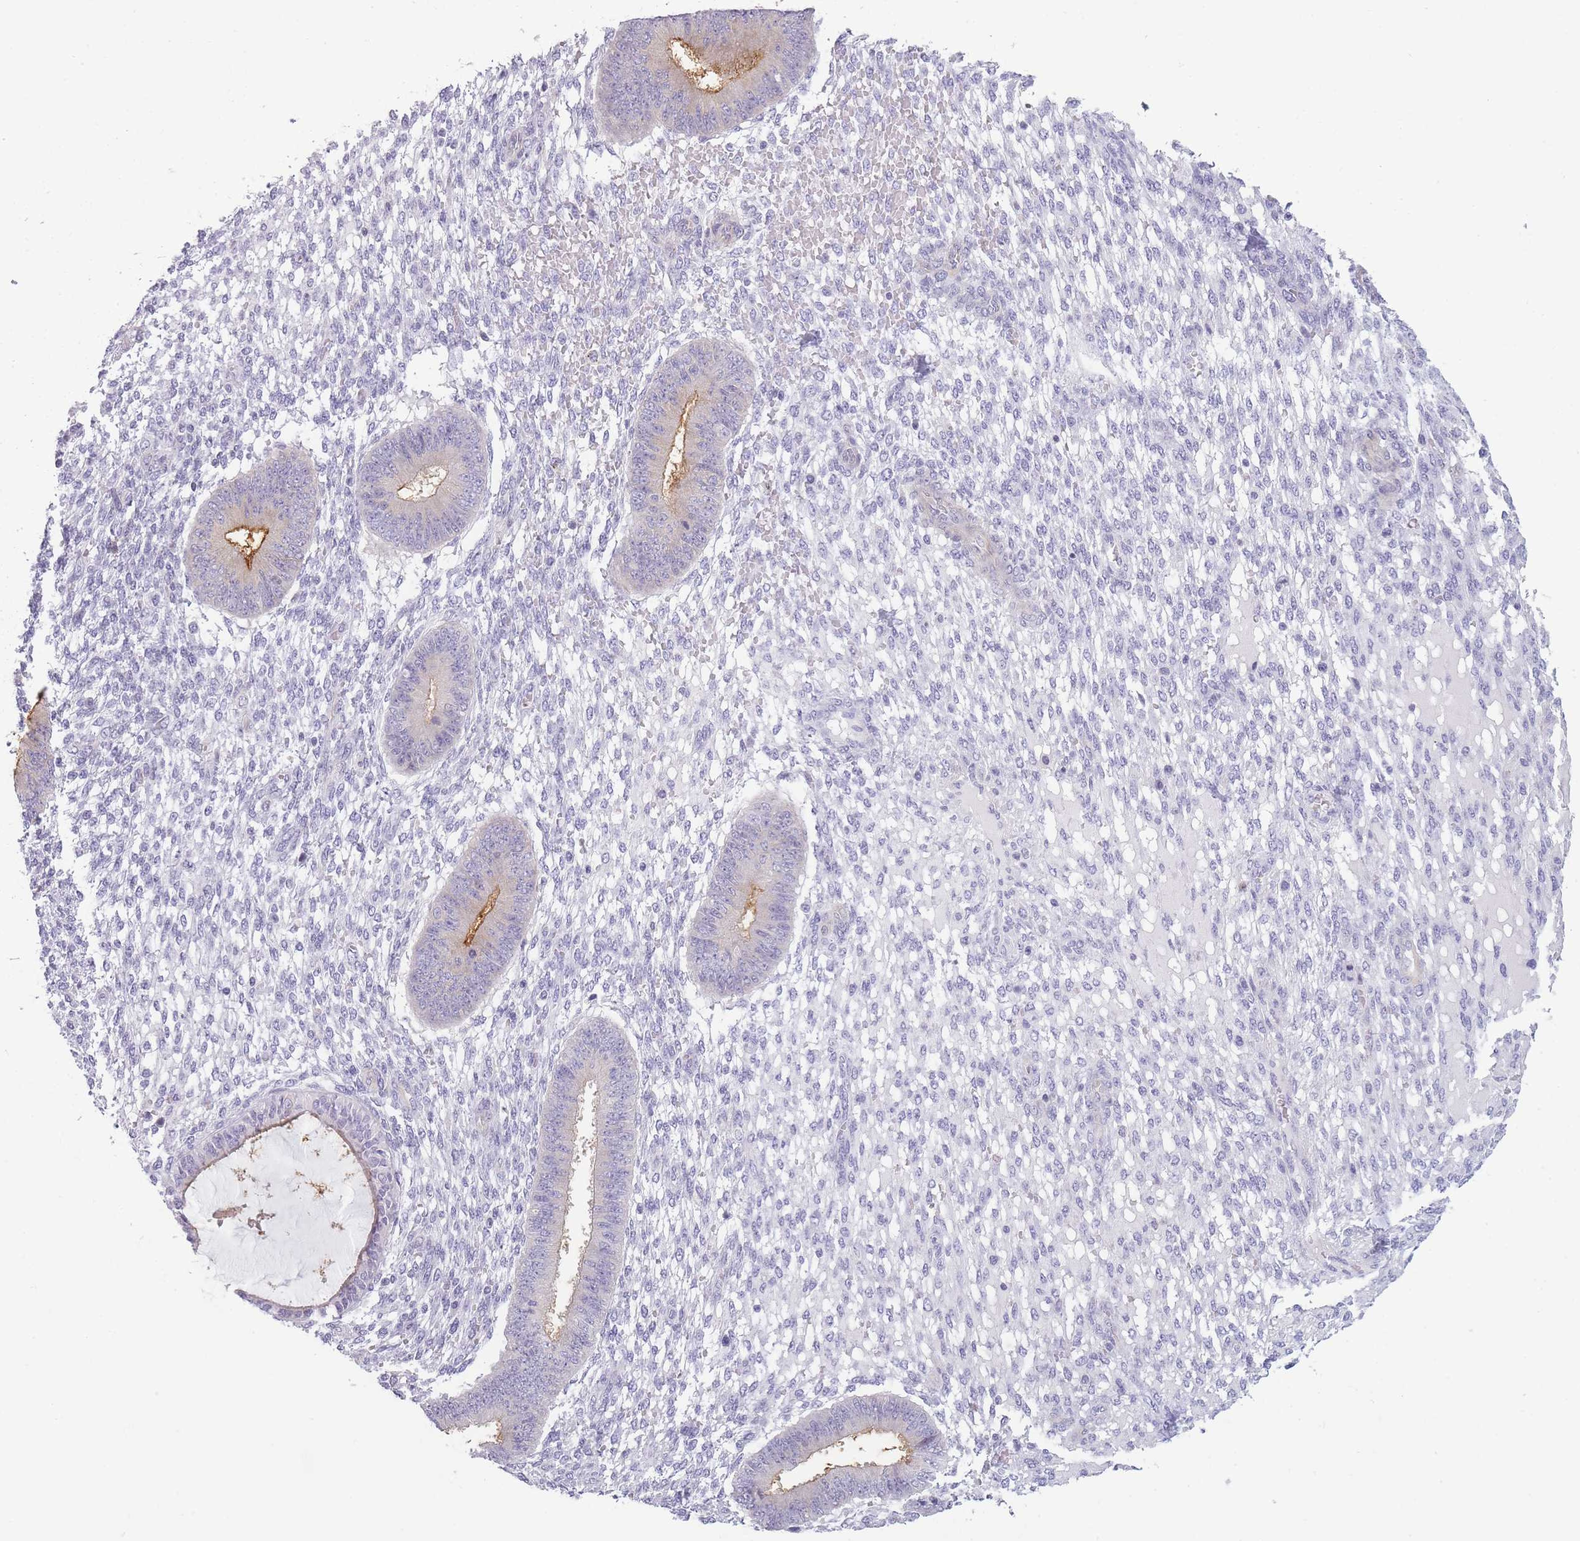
{"staining": {"intensity": "negative", "quantity": "none", "location": "none"}, "tissue": "endometrium", "cell_type": "Cells in endometrial stroma", "image_type": "normal", "snomed": [{"axis": "morphology", "description": "Normal tissue, NOS"}, {"axis": "topography", "description": "Endometrium"}], "caption": "Immunohistochemical staining of unremarkable human endometrium demonstrates no significant staining in cells in endometrial stroma. (DAB (3,3'-diaminobenzidine) IHC visualized using brightfield microscopy, high magnification).", "gene": "GGT1", "patient": {"sex": "female", "age": 49}}